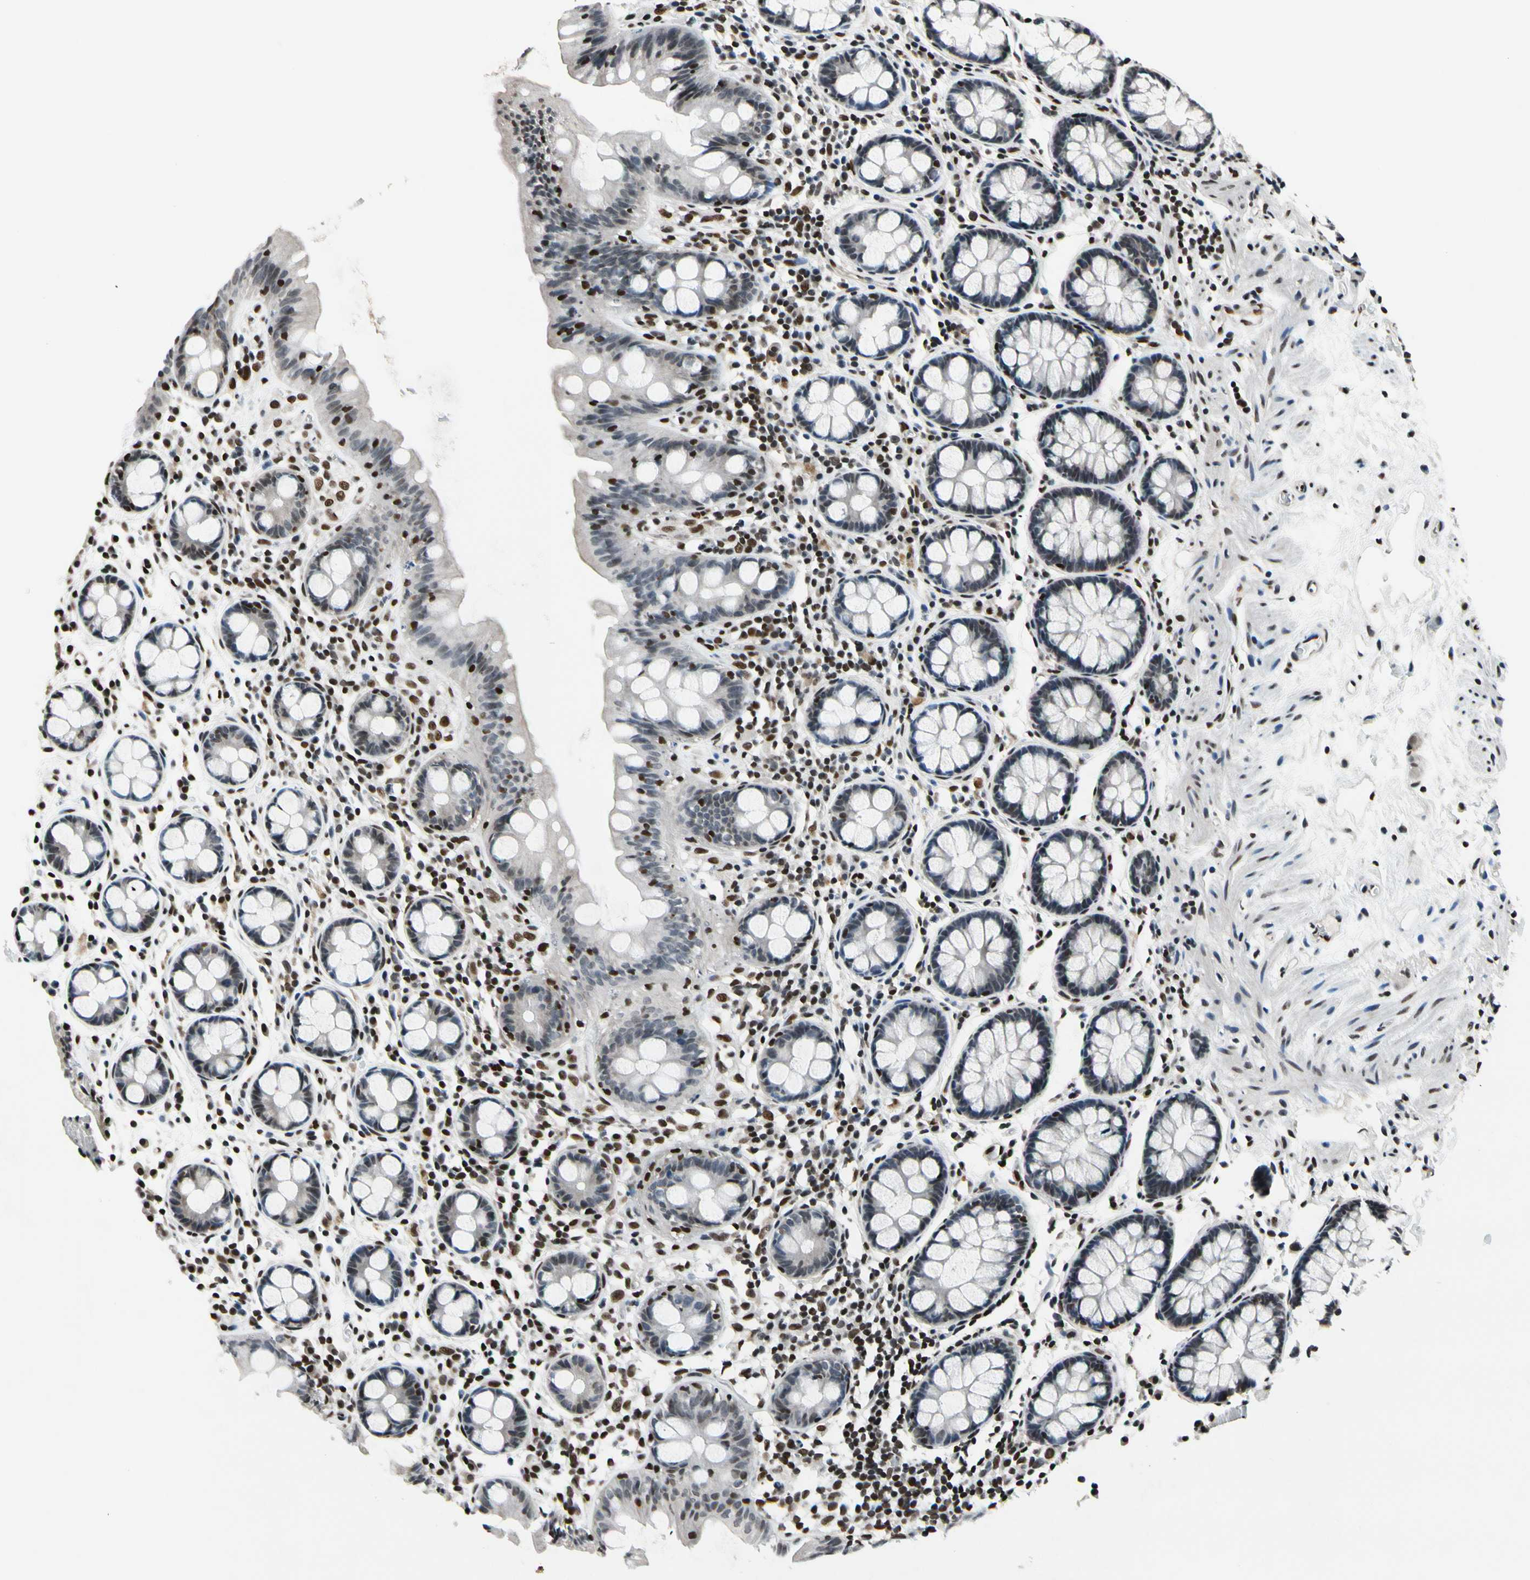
{"staining": {"intensity": "moderate", "quantity": ">75%", "location": "nuclear"}, "tissue": "colon", "cell_type": "Endothelial cells", "image_type": "normal", "snomed": [{"axis": "morphology", "description": "Normal tissue, NOS"}, {"axis": "topography", "description": "Colon"}], "caption": "Moderate nuclear expression for a protein is seen in about >75% of endothelial cells of unremarkable colon using IHC.", "gene": "RECQL", "patient": {"sex": "female", "age": 80}}